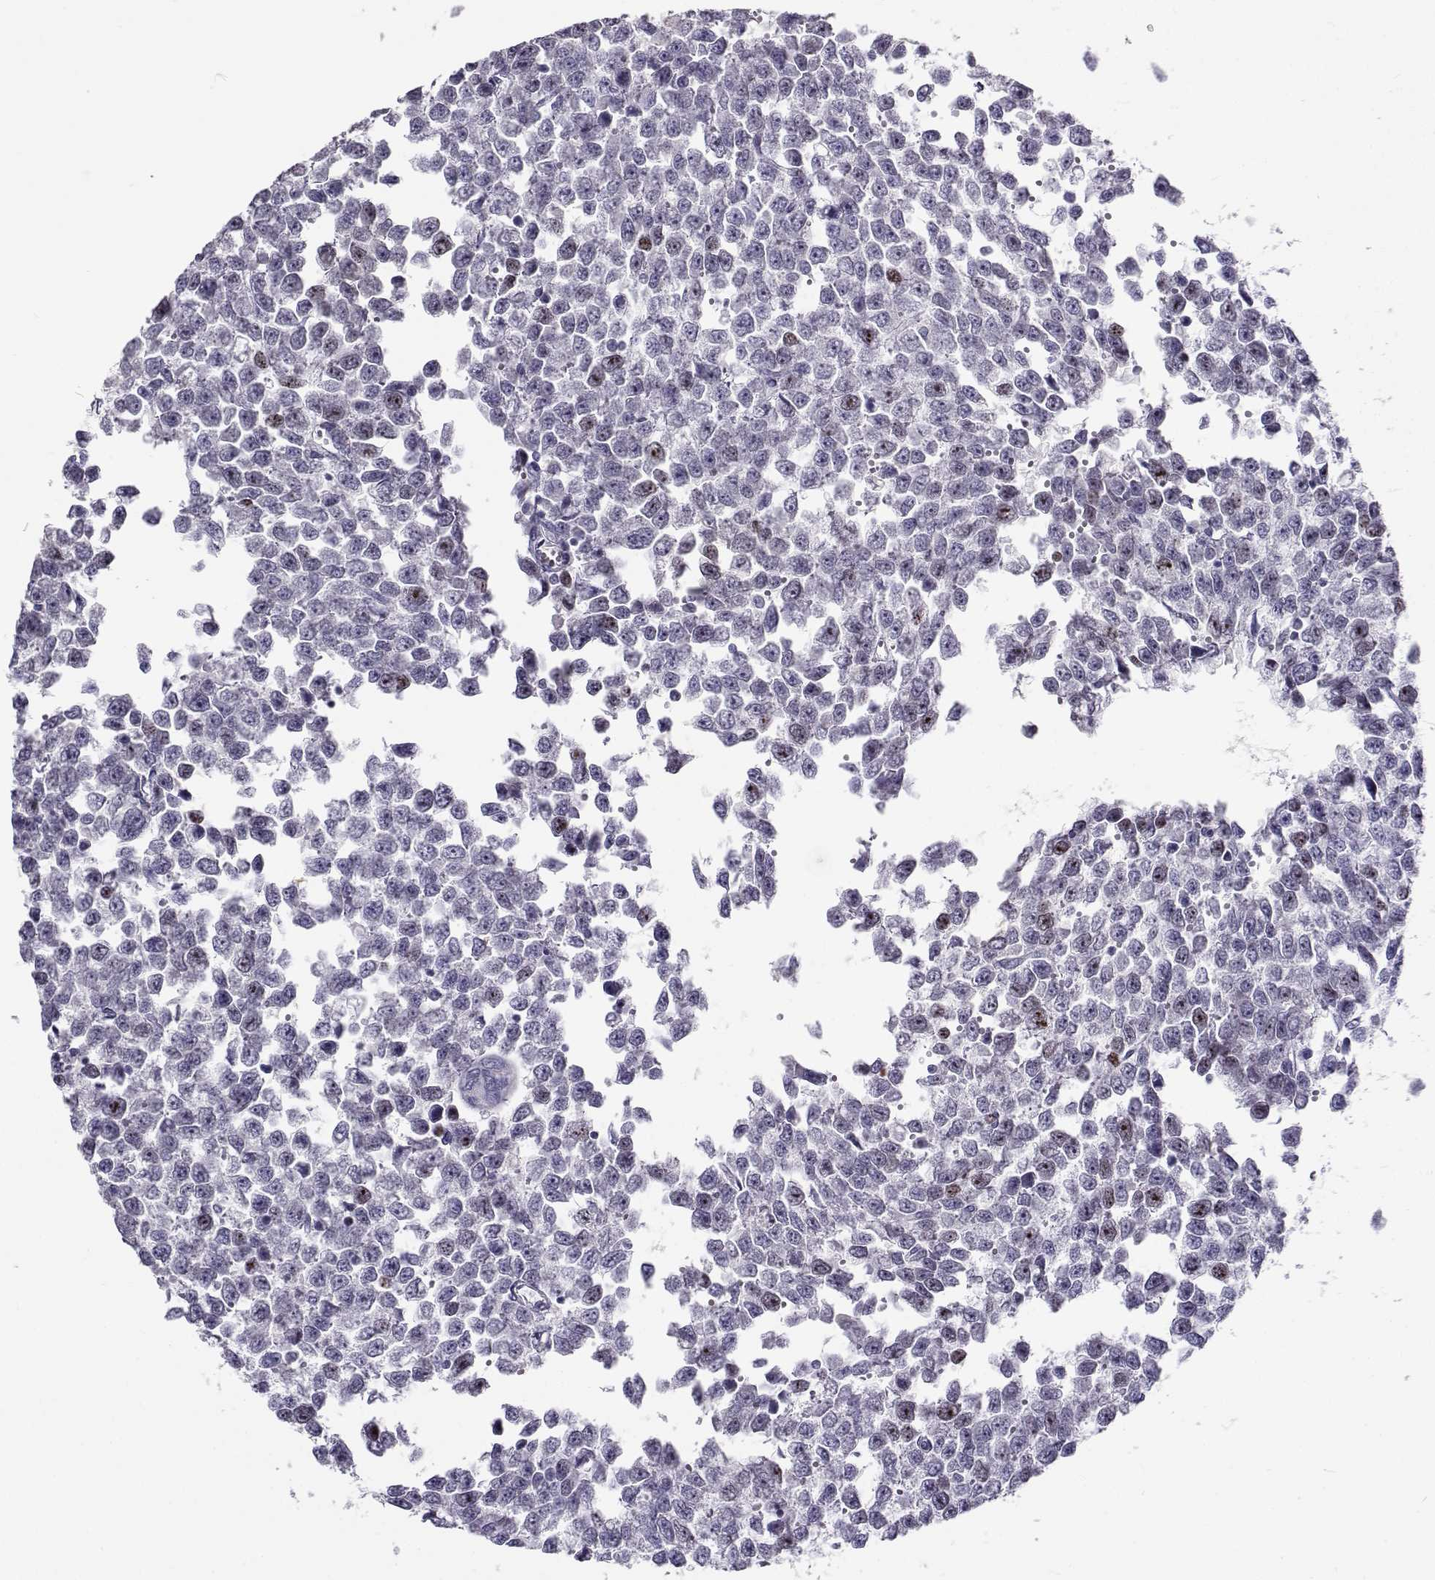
{"staining": {"intensity": "weak", "quantity": "<25%", "location": "nuclear"}, "tissue": "testis cancer", "cell_type": "Tumor cells", "image_type": "cancer", "snomed": [{"axis": "morphology", "description": "Normal tissue, NOS"}, {"axis": "morphology", "description": "Seminoma, NOS"}, {"axis": "topography", "description": "Testis"}, {"axis": "topography", "description": "Epididymis"}], "caption": "Human testis cancer (seminoma) stained for a protein using IHC displays no staining in tumor cells.", "gene": "NPW", "patient": {"sex": "male", "age": 34}}